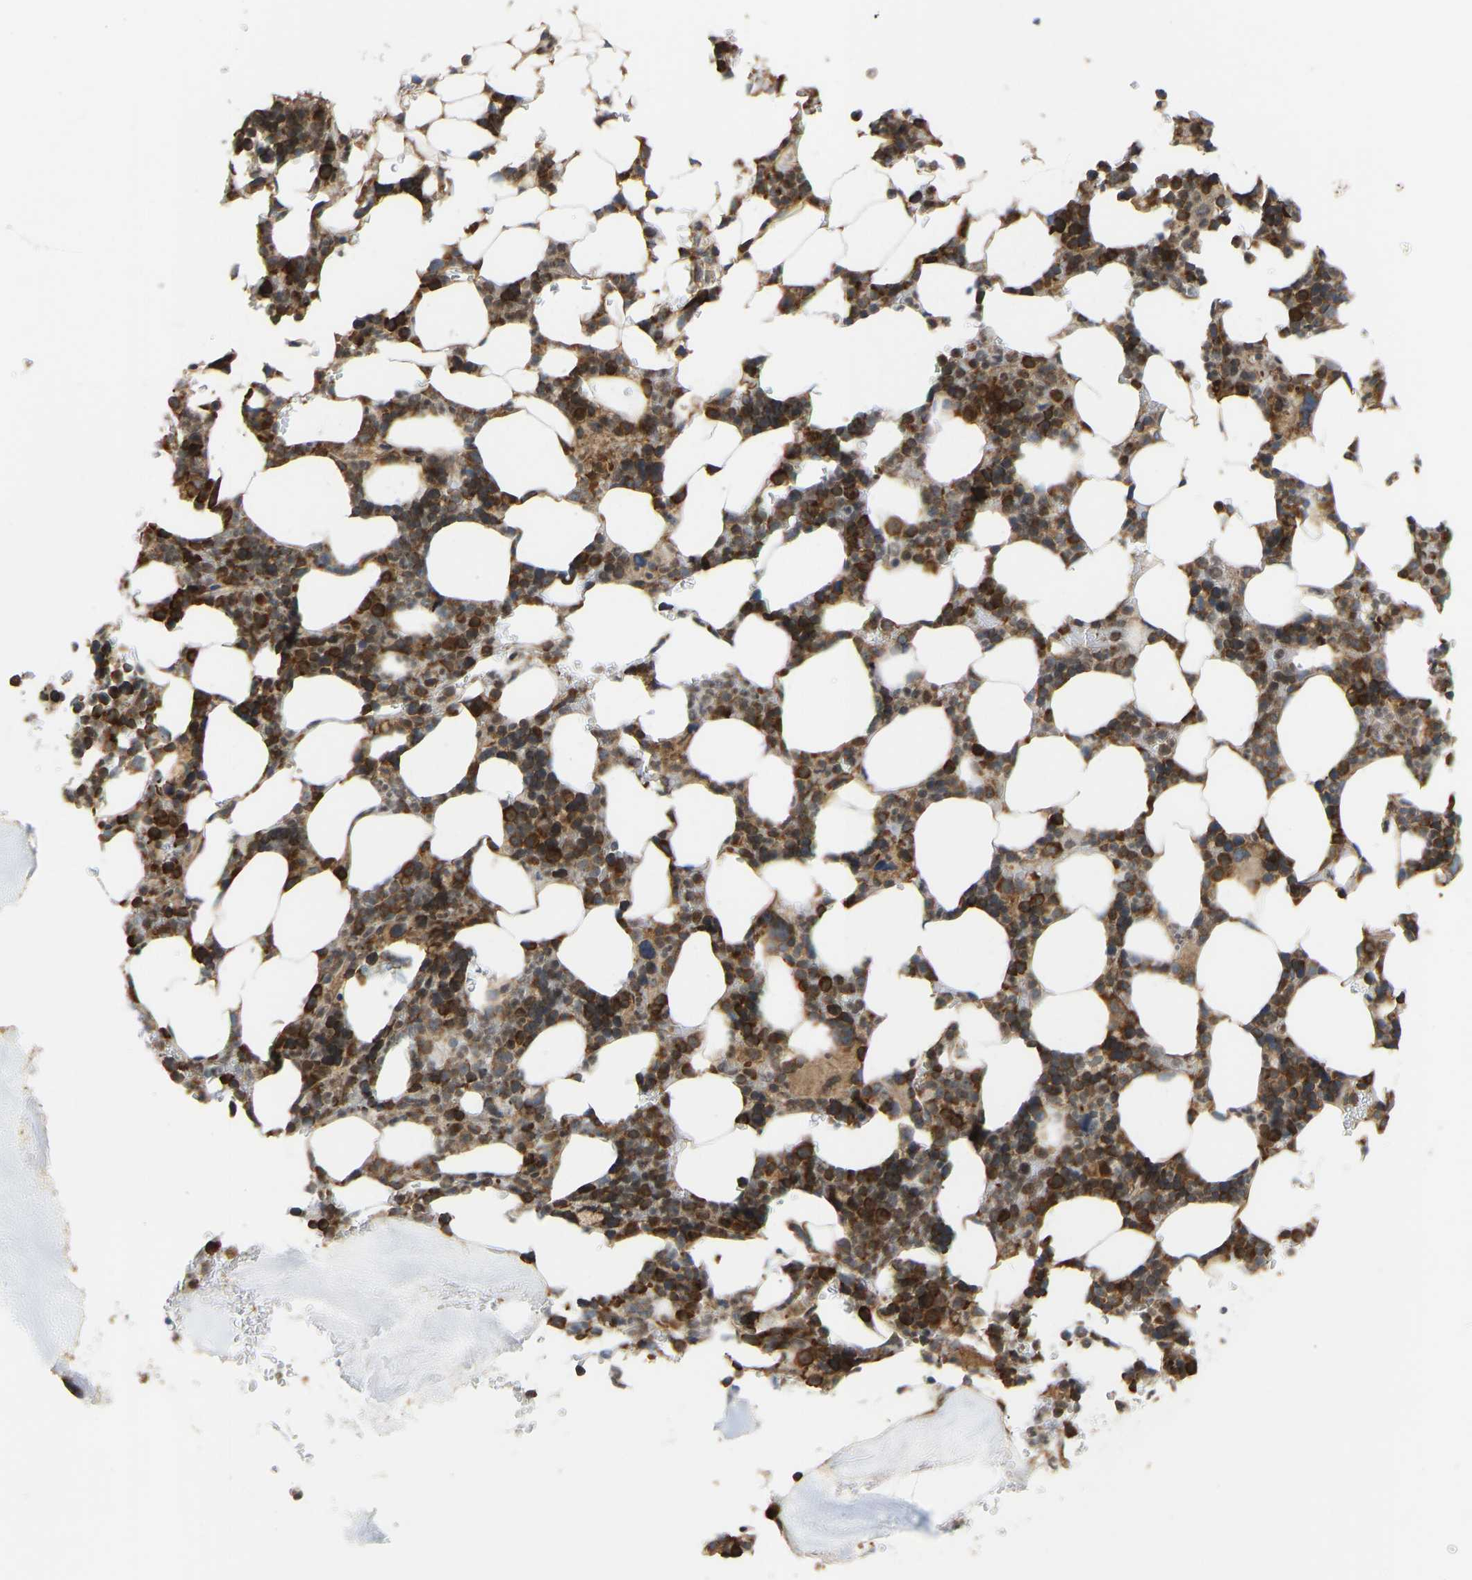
{"staining": {"intensity": "strong", "quantity": ">75%", "location": "cytoplasmic/membranous"}, "tissue": "bone marrow", "cell_type": "Hematopoietic cells", "image_type": "normal", "snomed": [{"axis": "morphology", "description": "Normal tissue, NOS"}, {"axis": "topography", "description": "Bone marrow"}], "caption": "Approximately >75% of hematopoietic cells in normal human bone marrow show strong cytoplasmic/membranous protein expression as visualized by brown immunohistochemical staining.", "gene": "RPS6KB2", "patient": {"sex": "female", "age": 81}}